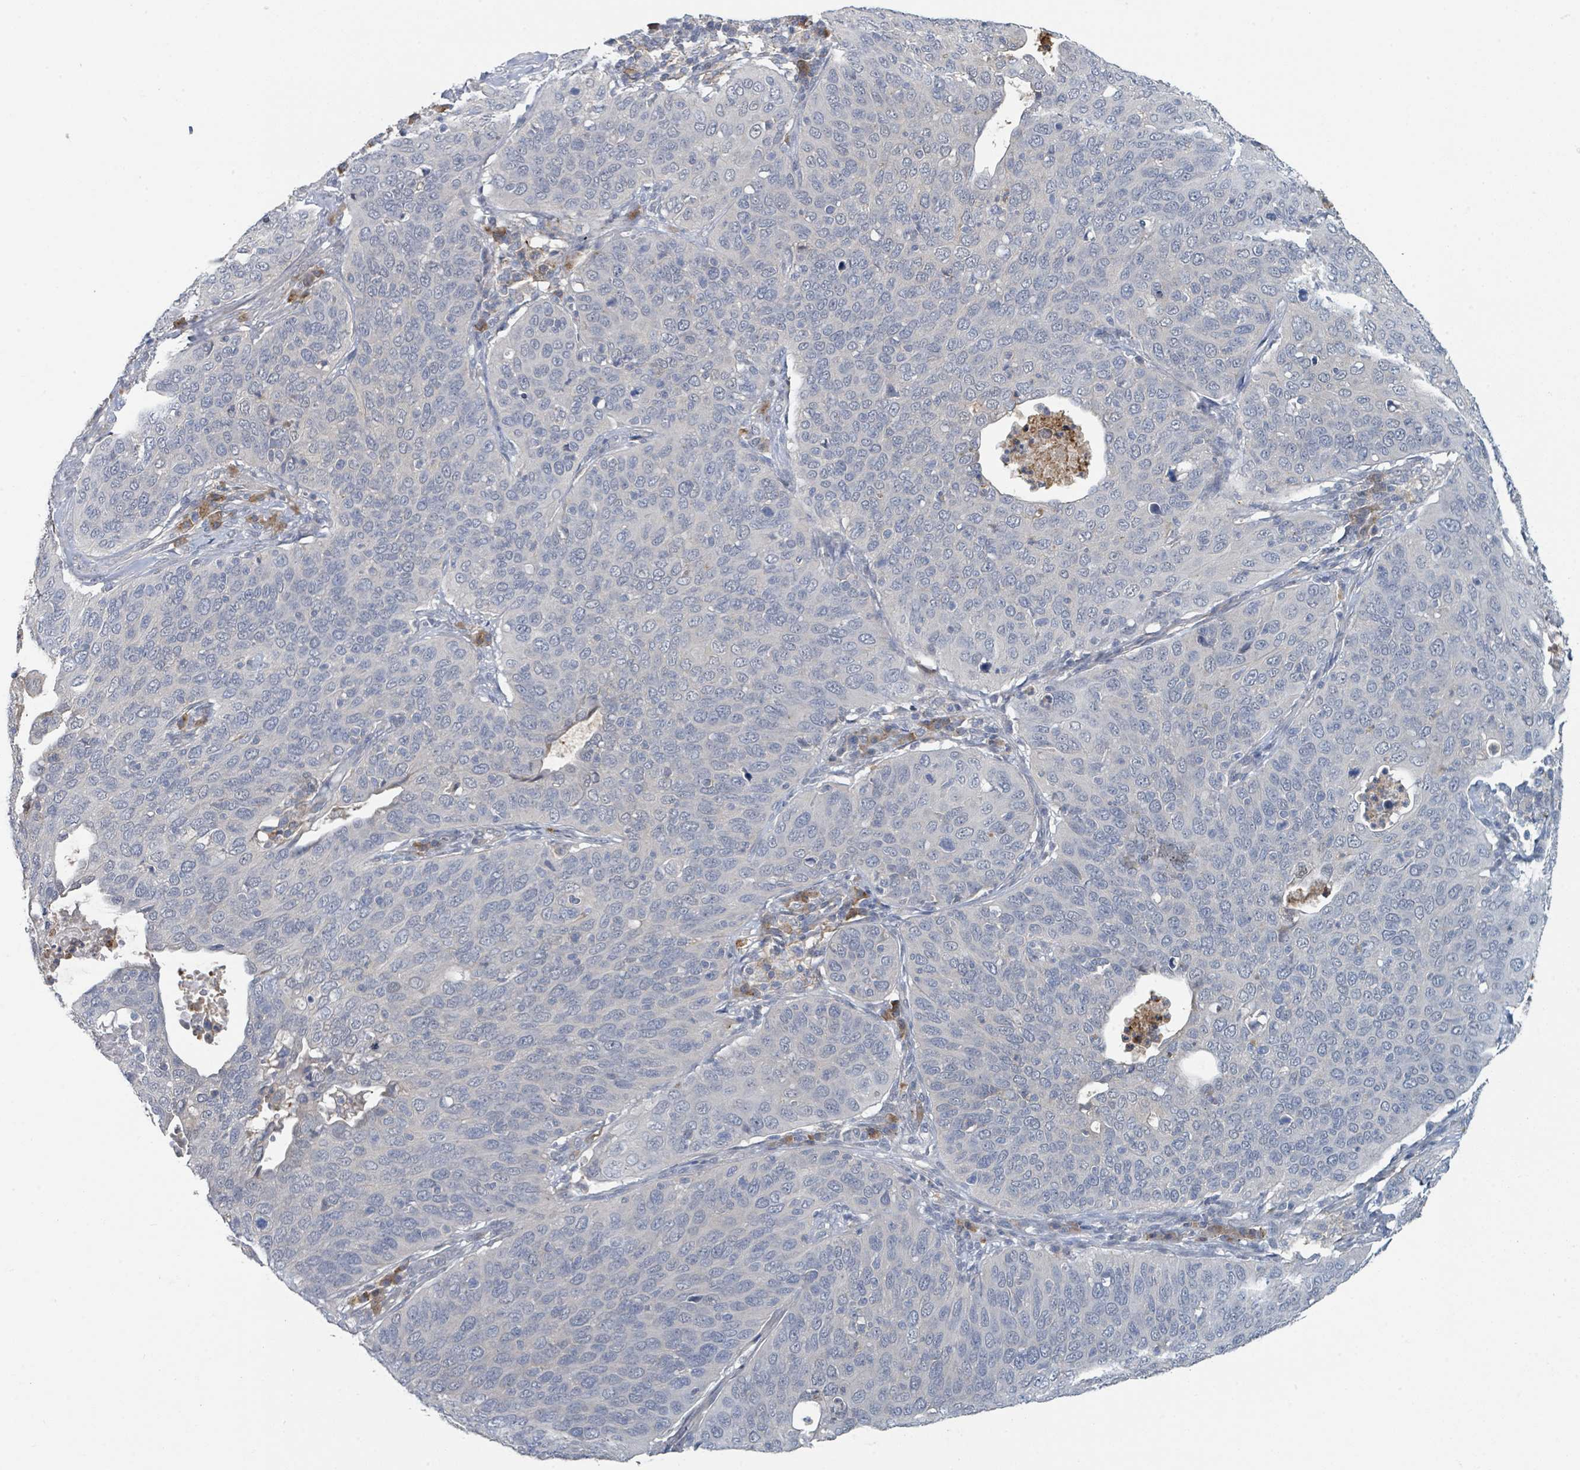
{"staining": {"intensity": "negative", "quantity": "none", "location": "none"}, "tissue": "cervical cancer", "cell_type": "Tumor cells", "image_type": "cancer", "snomed": [{"axis": "morphology", "description": "Squamous cell carcinoma, NOS"}, {"axis": "topography", "description": "Cervix"}], "caption": "Squamous cell carcinoma (cervical) was stained to show a protein in brown. There is no significant staining in tumor cells.", "gene": "ANKRD55", "patient": {"sex": "female", "age": 36}}